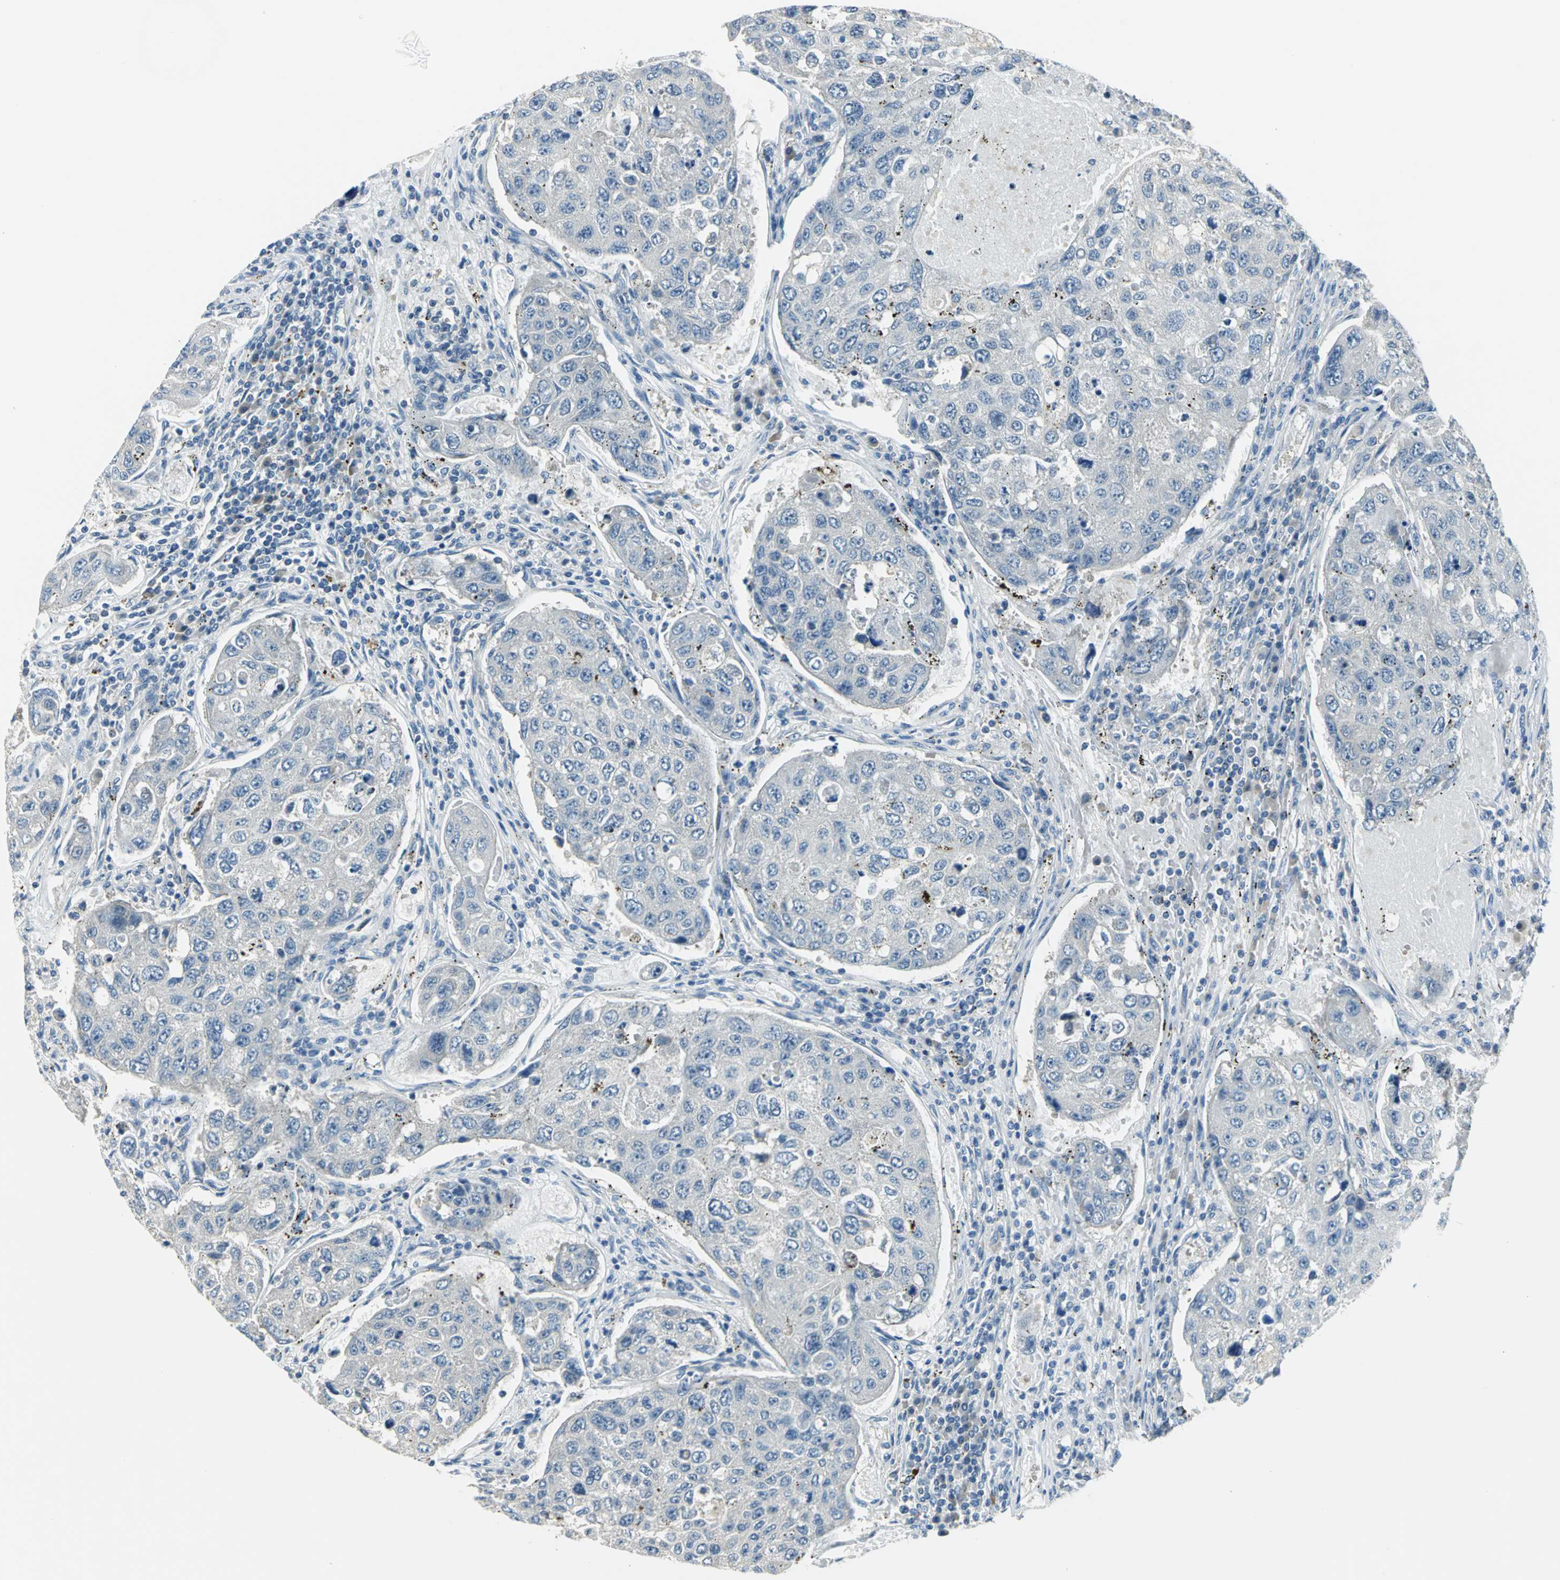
{"staining": {"intensity": "negative", "quantity": "none", "location": "none"}, "tissue": "urothelial cancer", "cell_type": "Tumor cells", "image_type": "cancer", "snomed": [{"axis": "morphology", "description": "Urothelial carcinoma, High grade"}, {"axis": "topography", "description": "Lymph node"}, {"axis": "topography", "description": "Urinary bladder"}], "caption": "A high-resolution histopathology image shows IHC staining of urothelial carcinoma (high-grade), which reveals no significant staining in tumor cells. (Brightfield microscopy of DAB immunohistochemistry at high magnification).", "gene": "SLC16A7", "patient": {"sex": "male", "age": 51}}